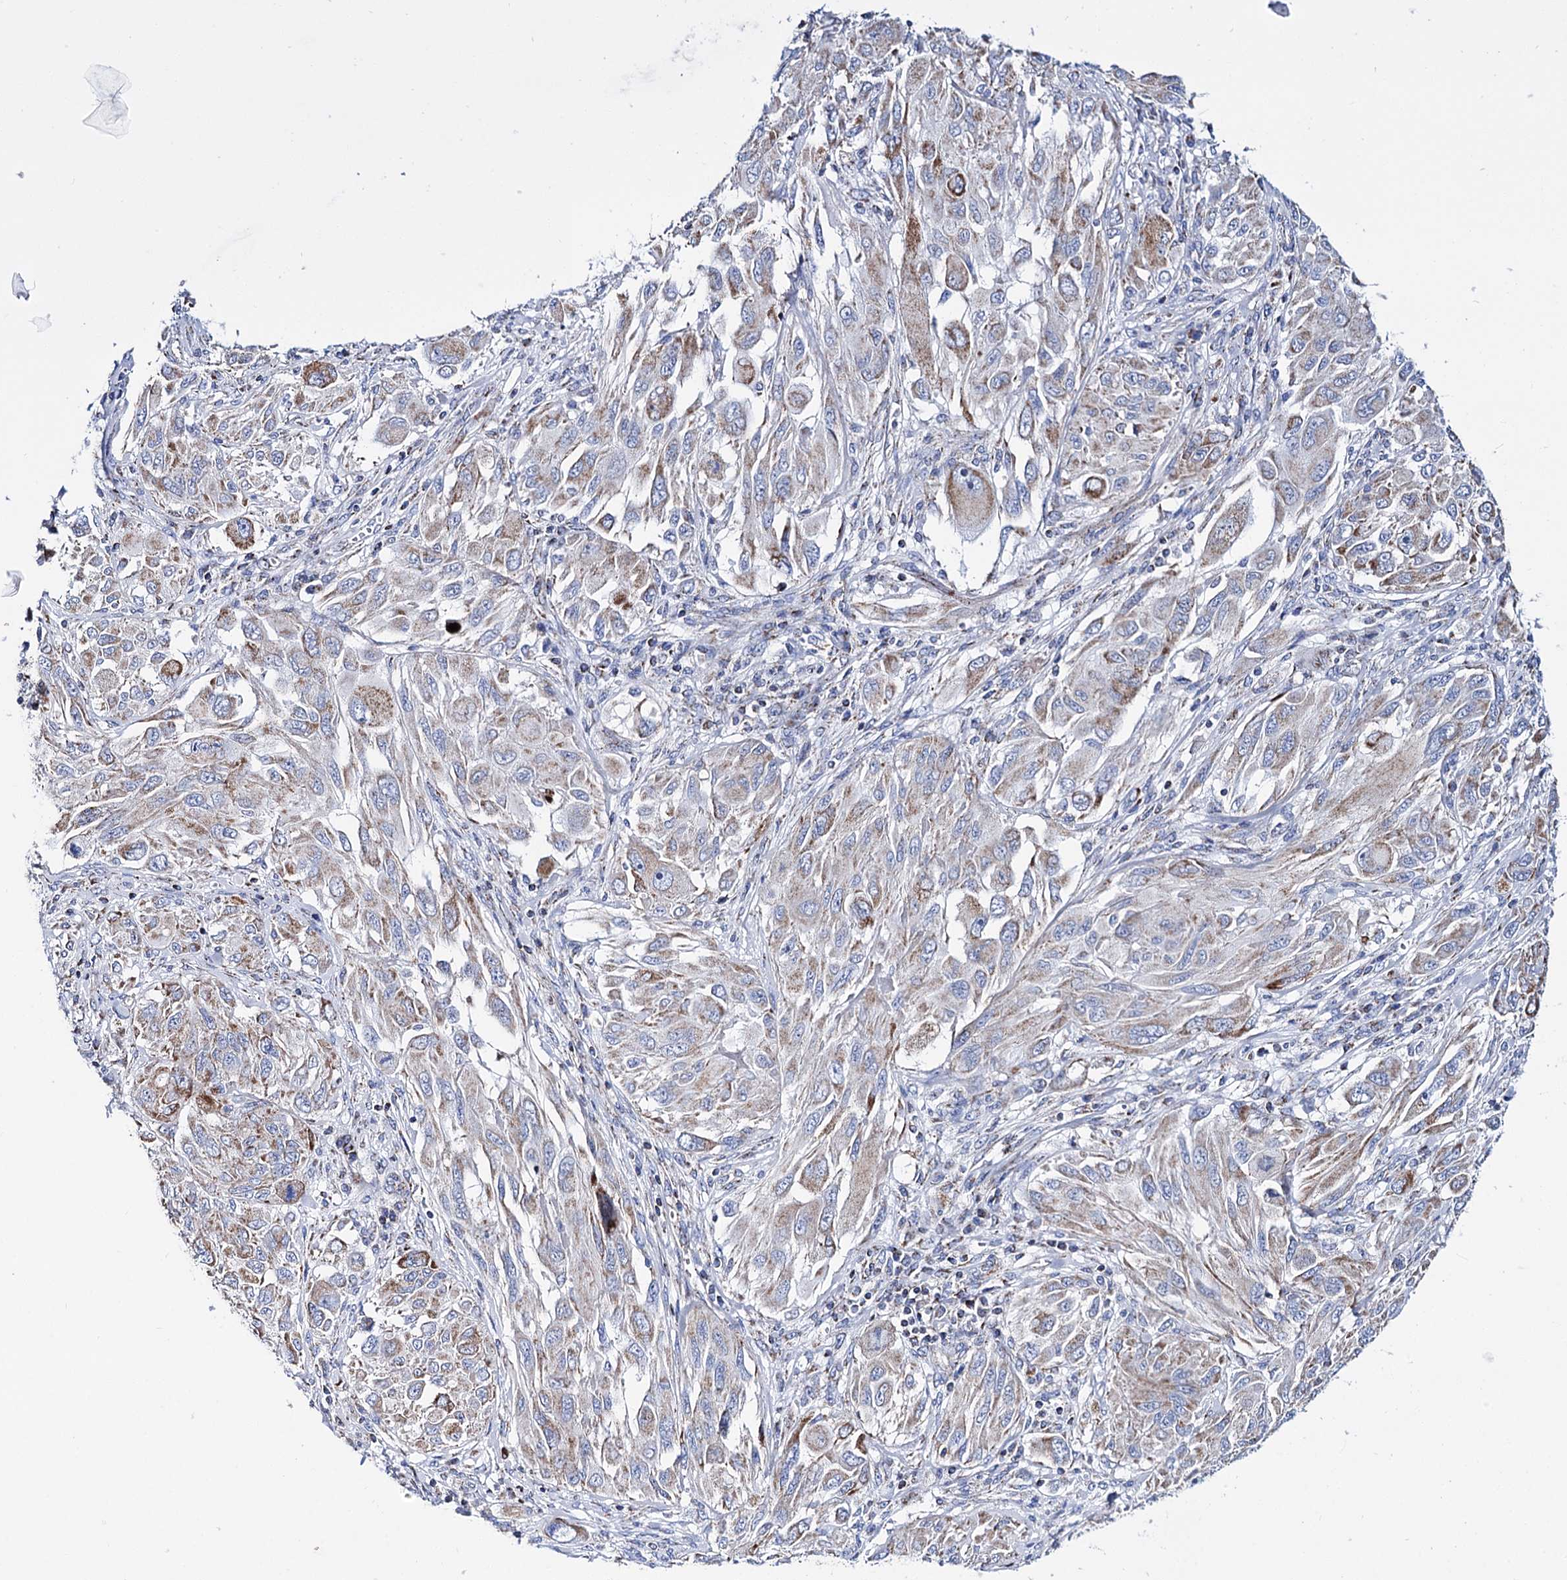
{"staining": {"intensity": "moderate", "quantity": ">75%", "location": "cytoplasmic/membranous"}, "tissue": "melanoma", "cell_type": "Tumor cells", "image_type": "cancer", "snomed": [{"axis": "morphology", "description": "Malignant melanoma, NOS"}, {"axis": "topography", "description": "Skin"}], "caption": "Malignant melanoma stained with a brown dye shows moderate cytoplasmic/membranous positive expression in approximately >75% of tumor cells.", "gene": "UBASH3B", "patient": {"sex": "female", "age": 91}}